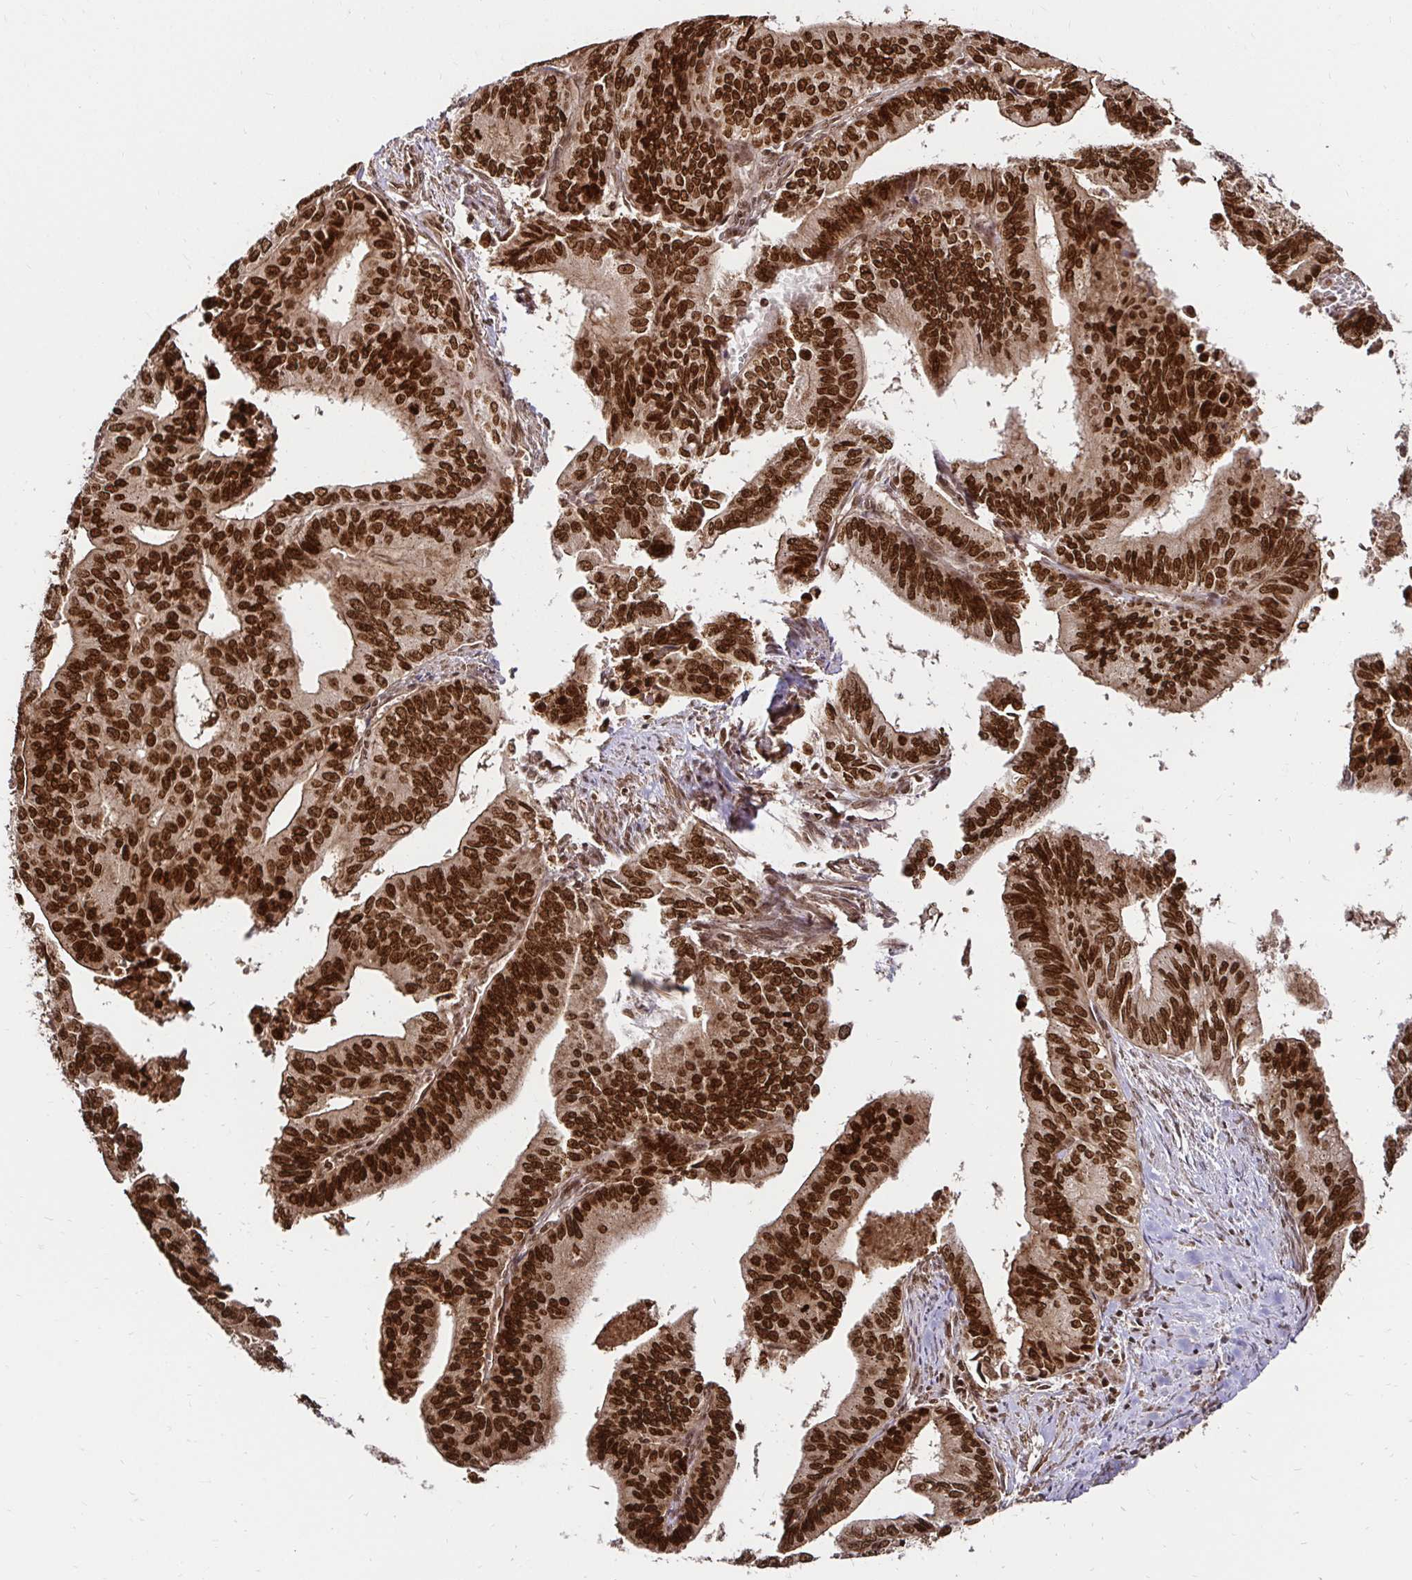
{"staining": {"intensity": "strong", "quantity": ">75%", "location": "nuclear"}, "tissue": "endometrial cancer", "cell_type": "Tumor cells", "image_type": "cancer", "snomed": [{"axis": "morphology", "description": "Adenocarcinoma, NOS"}, {"axis": "topography", "description": "Endometrium"}], "caption": "IHC of endometrial cancer shows high levels of strong nuclear staining in about >75% of tumor cells. (IHC, brightfield microscopy, high magnification).", "gene": "GLYR1", "patient": {"sex": "female", "age": 65}}